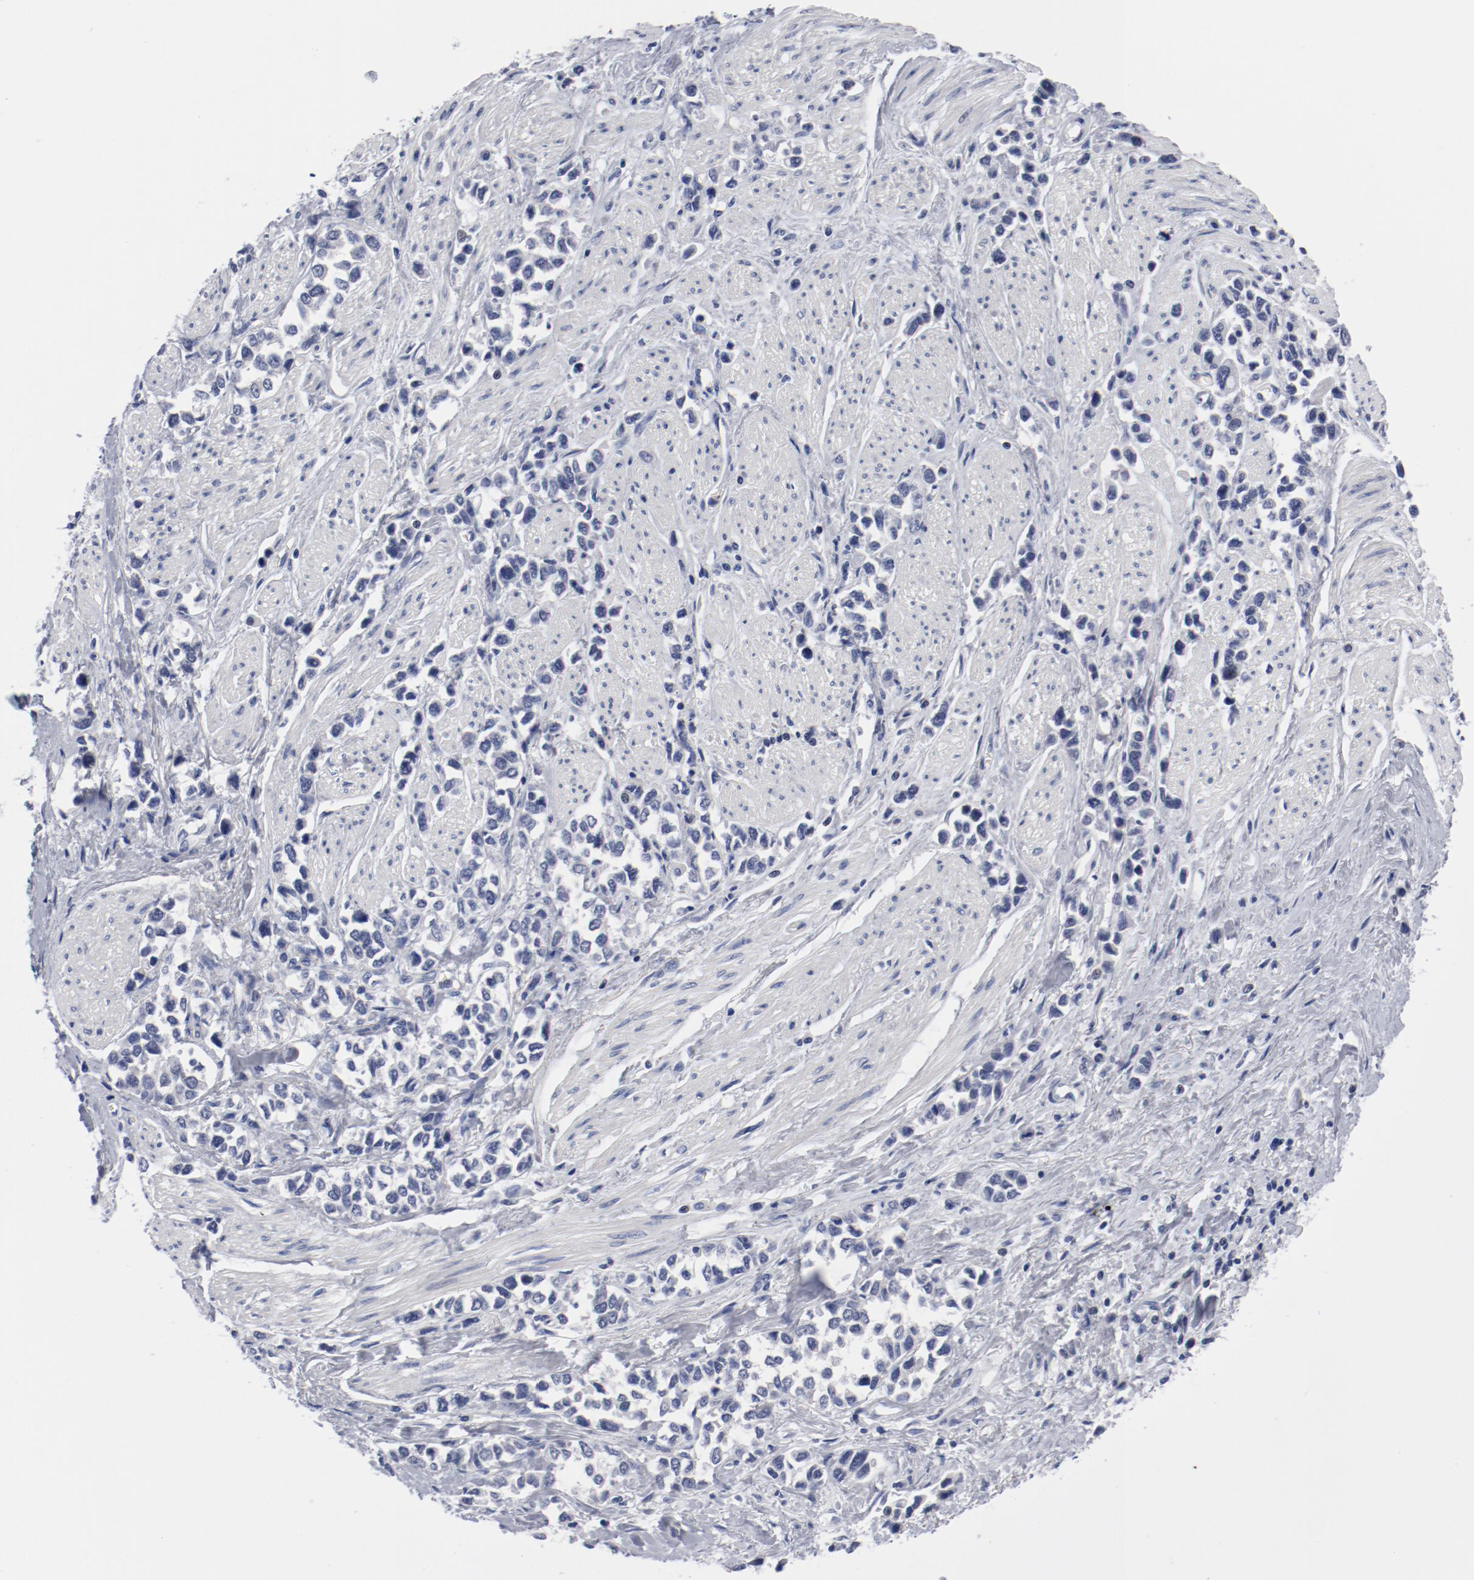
{"staining": {"intensity": "negative", "quantity": "none", "location": "none"}, "tissue": "stomach cancer", "cell_type": "Tumor cells", "image_type": "cancer", "snomed": [{"axis": "morphology", "description": "Adenocarcinoma, NOS"}, {"axis": "topography", "description": "Stomach, upper"}], "caption": "Histopathology image shows no significant protein expression in tumor cells of stomach cancer (adenocarcinoma).", "gene": "KCNK13", "patient": {"sex": "male", "age": 76}}